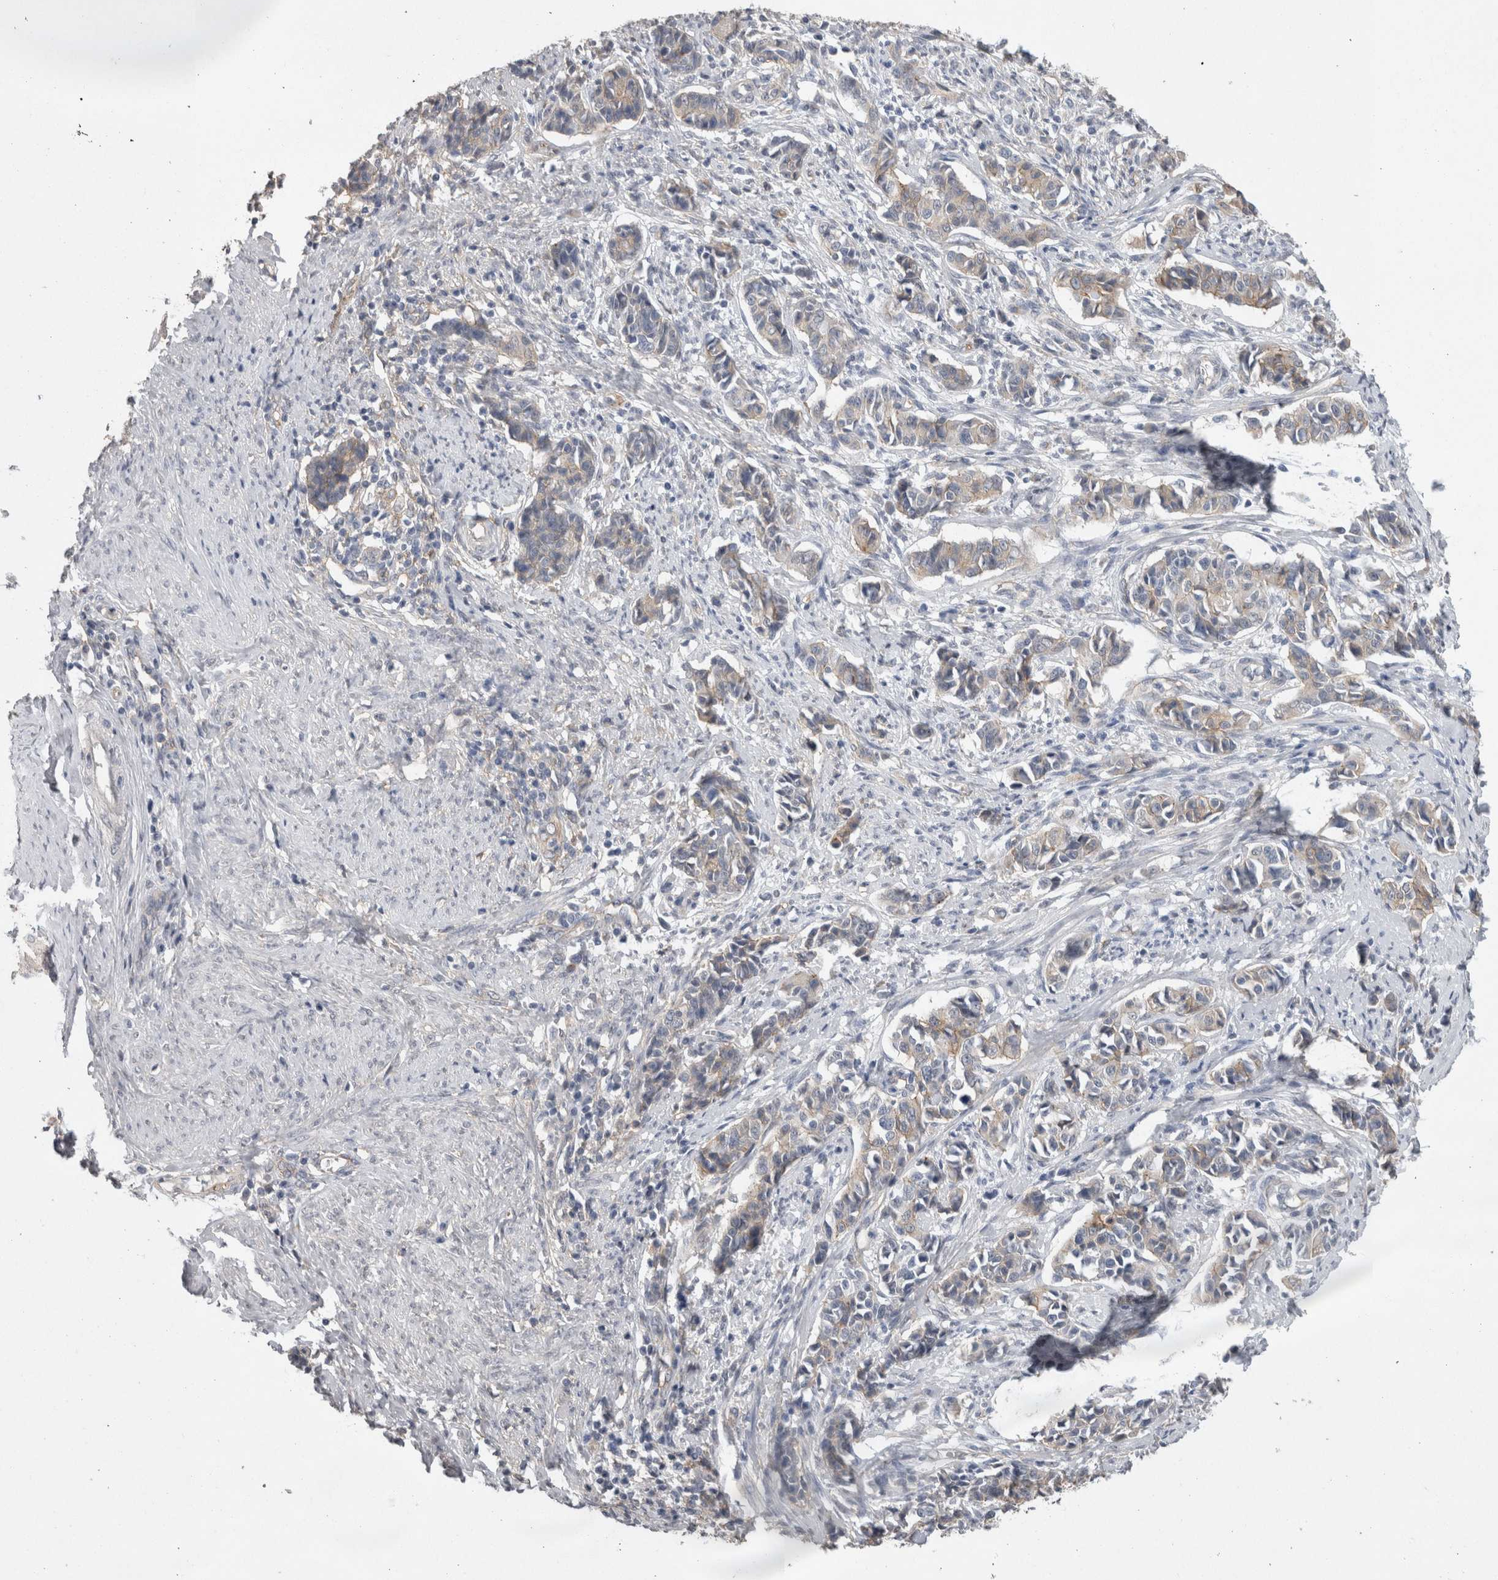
{"staining": {"intensity": "weak", "quantity": "<25%", "location": "cytoplasmic/membranous"}, "tissue": "cervical cancer", "cell_type": "Tumor cells", "image_type": "cancer", "snomed": [{"axis": "morphology", "description": "Normal tissue, NOS"}, {"axis": "morphology", "description": "Squamous cell carcinoma, NOS"}, {"axis": "topography", "description": "Cervix"}], "caption": "Cervical squamous cell carcinoma was stained to show a protein in brown. There is no significant staining in tumor cells. (Brightfield microscopy of DAB IHC at high magnification).", "gene": "NECTIN2", "patient": {"sex": "female", "age": 35}}